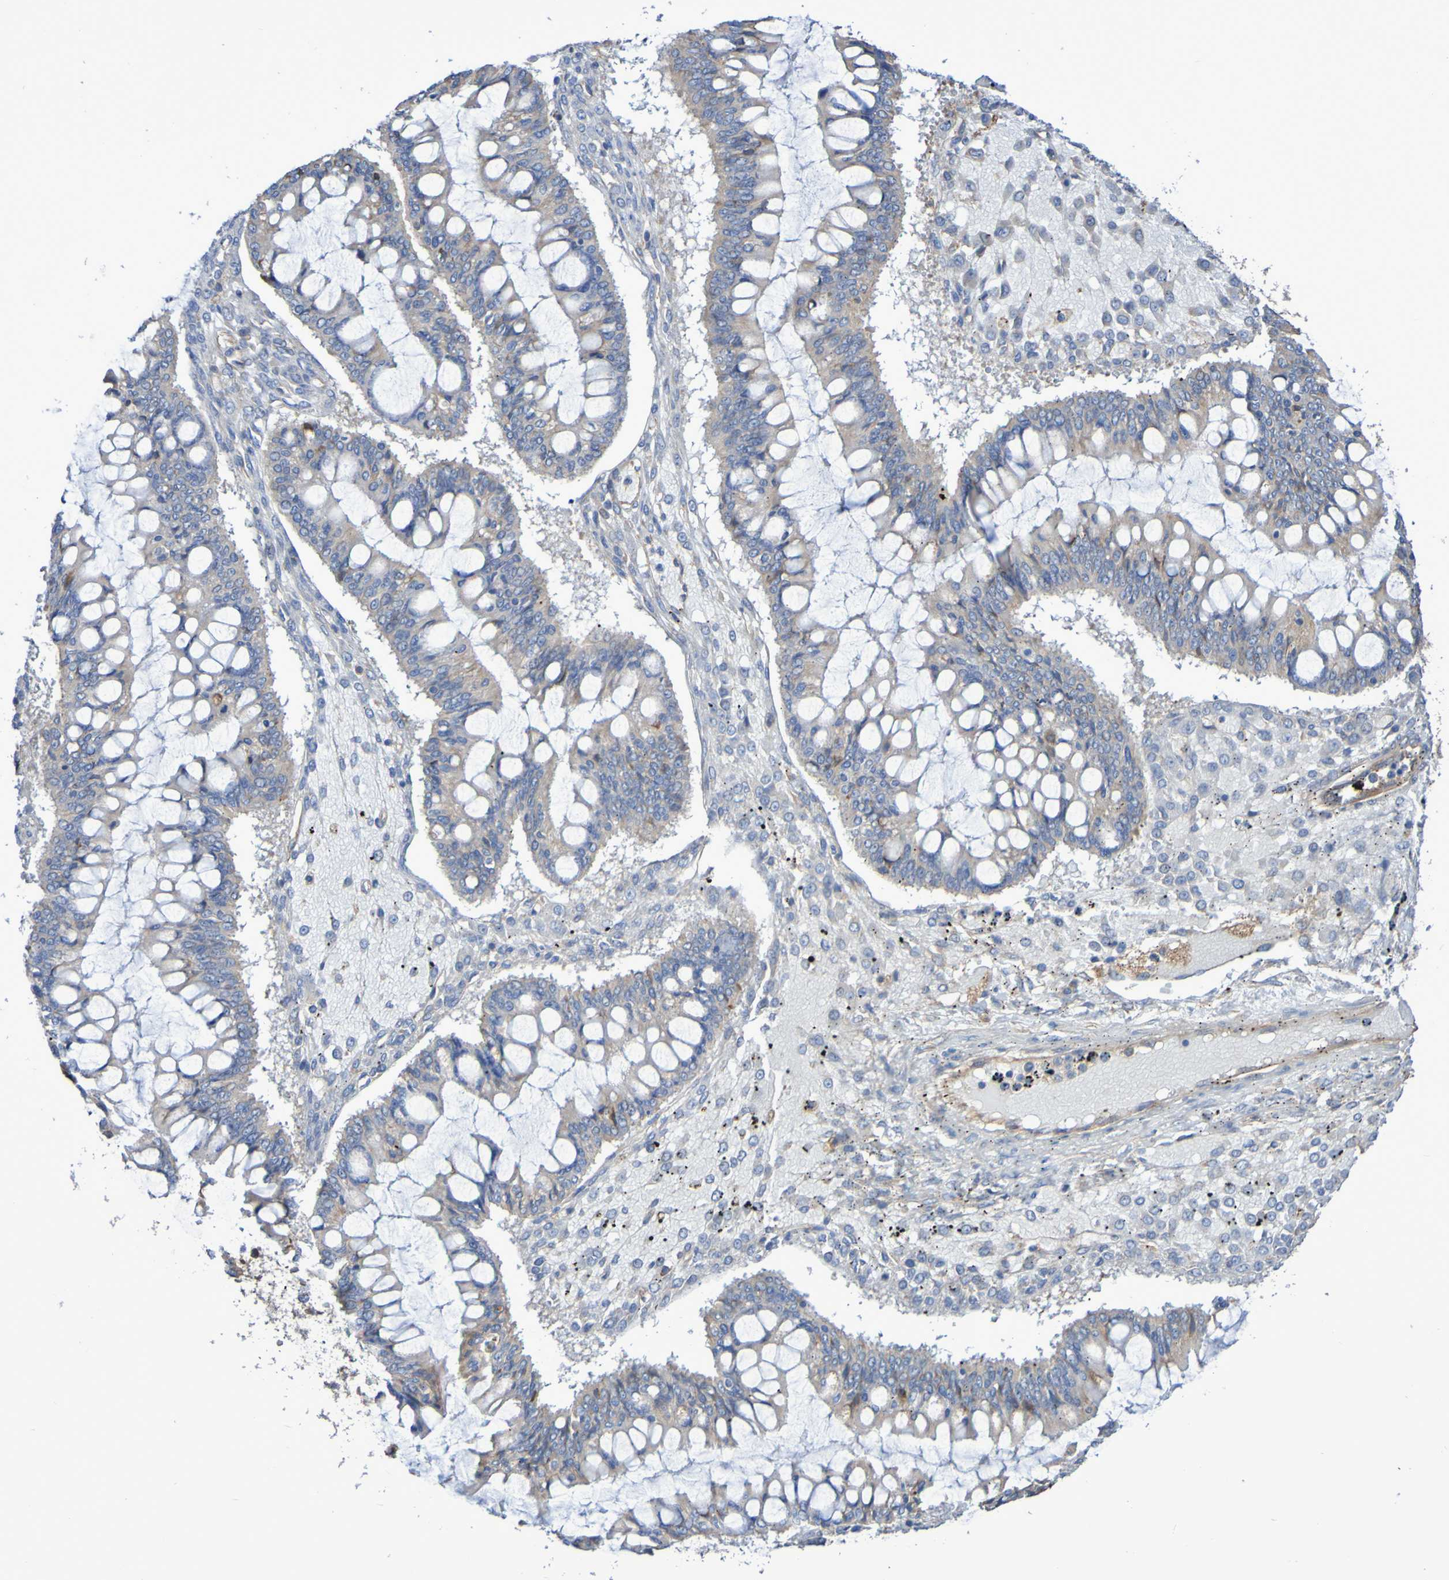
{"staining": {"intensity": "weak", "quantity": "25%-75%", "location": "cytoplasmic/membranous"}, "tissue": "ovarian cancer", "cell_type": "Tumor cells", "image_type": "cancer", "snomed": [{"axis": "morphology", "description": "Cystadenocarcinoma, mucinous, NOS"}, {"axis": "topography", "description": "Ovary"}], "caption": "Immunohistochemistry histopathology image of neoplastic tissue: human ovarian cancer (mucinous cystadenocarcinoma) stained using IHC exhibits low levels of weak protein expression localized specifically in the cytoplasmic/membranous of tumor cells, appearing as a cytoplasmic/membranous brown color.", "gene": "SYNJ1", "patient": {"sex": "female", "age": 73}}